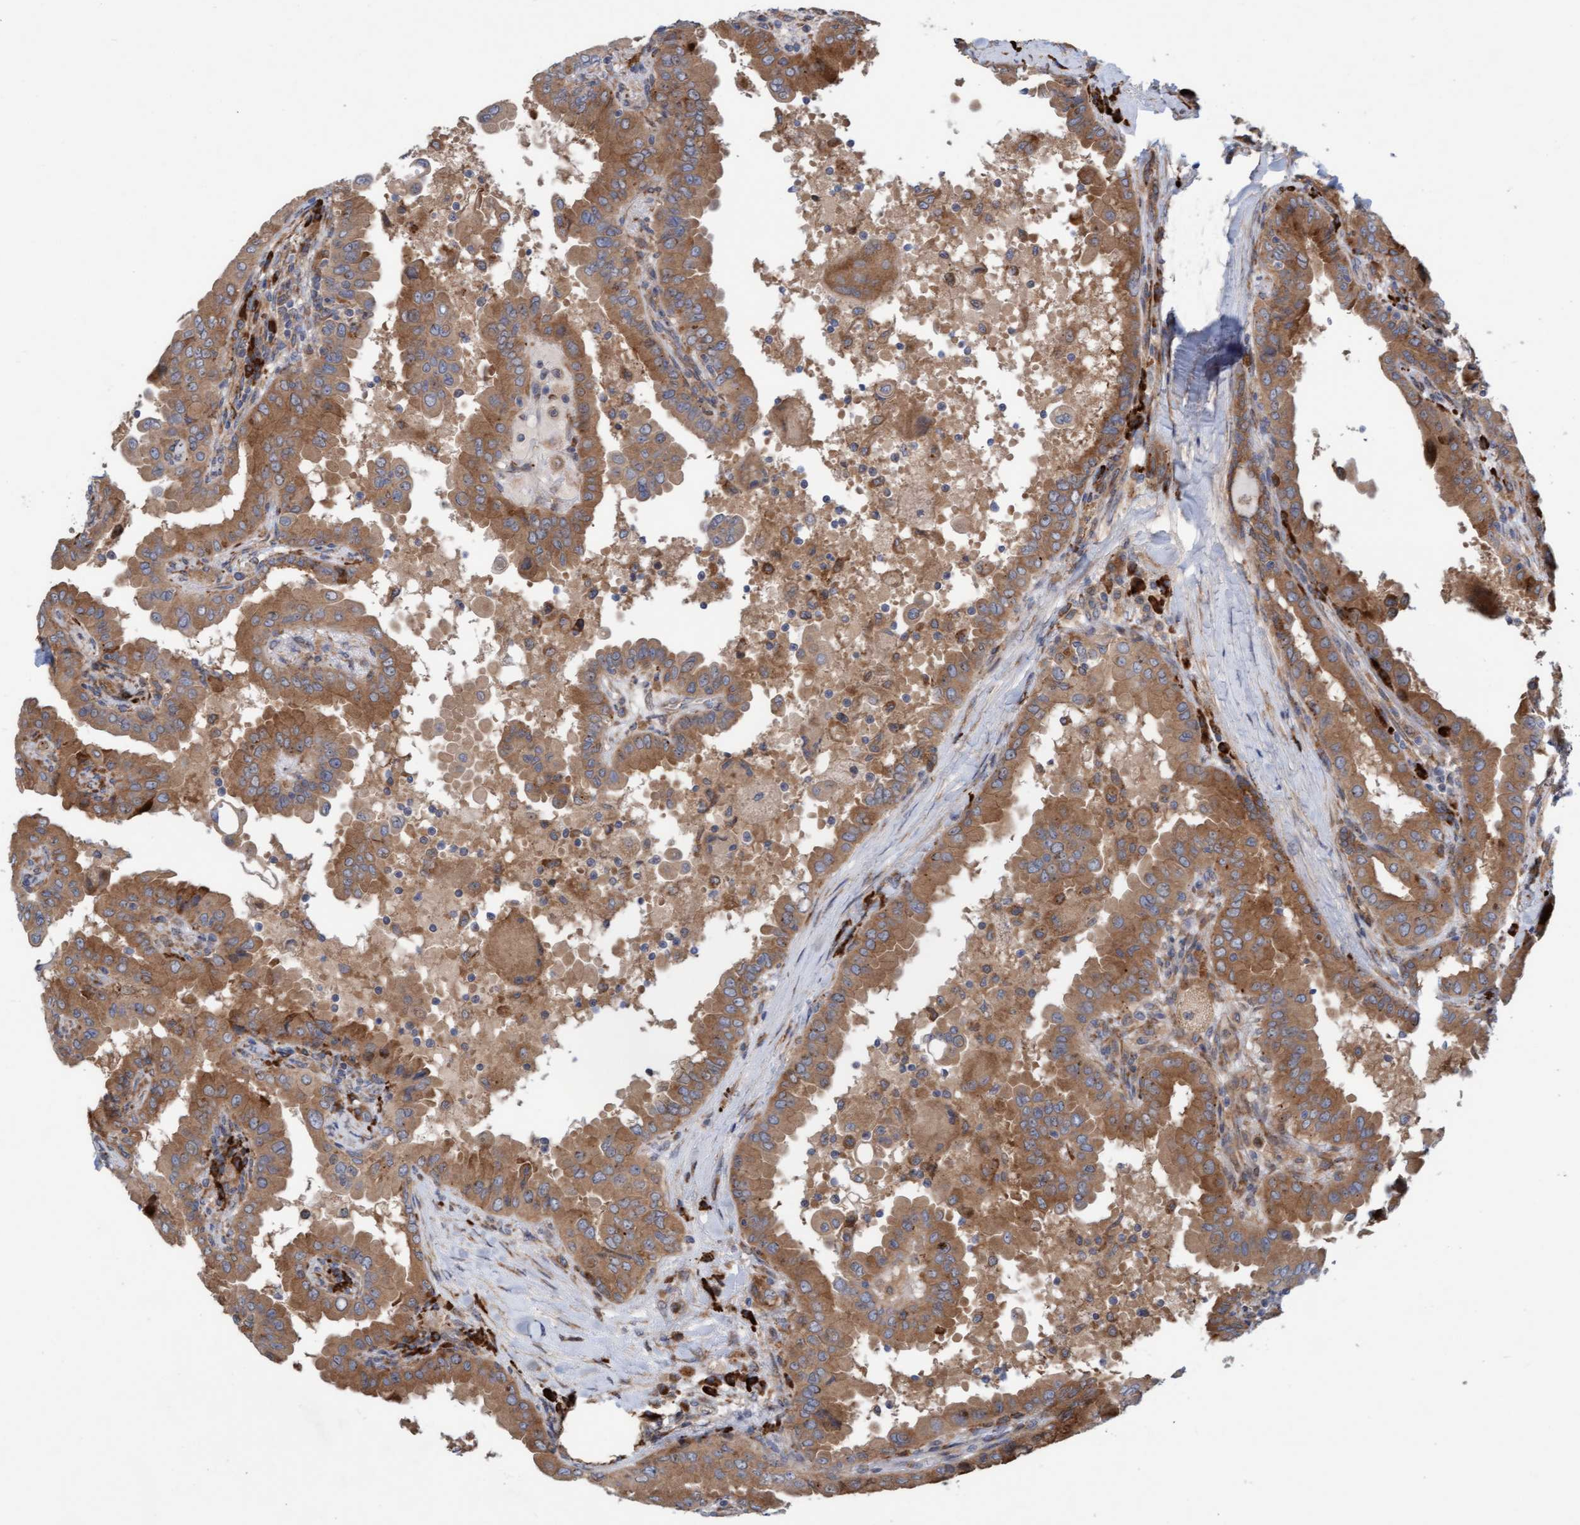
{"staining": {"intensity": "moderate", "quantity": ">75%", "location": "cytoplasmic/membranous"}, "tissue": "thyroid cancer", "cell_type": "Tumor cells", "image_type": "cancer", "snomed": [{"axis": "morphology", "description": "Papillary adenocarcinoma, NOS"}, {"axis": "topography", "description": "Thyroid gland"}], "caption": "An immunohistochemistry micrograph of neoplastic tissue is shown. Protein staining in brown shows moderate cytoplasmic/membranous positivity in thyroid papillary adenocarcinoma within tumor cells.", "gene": "KIAA0753", "patient": {"sex": "male", "age": 33}}